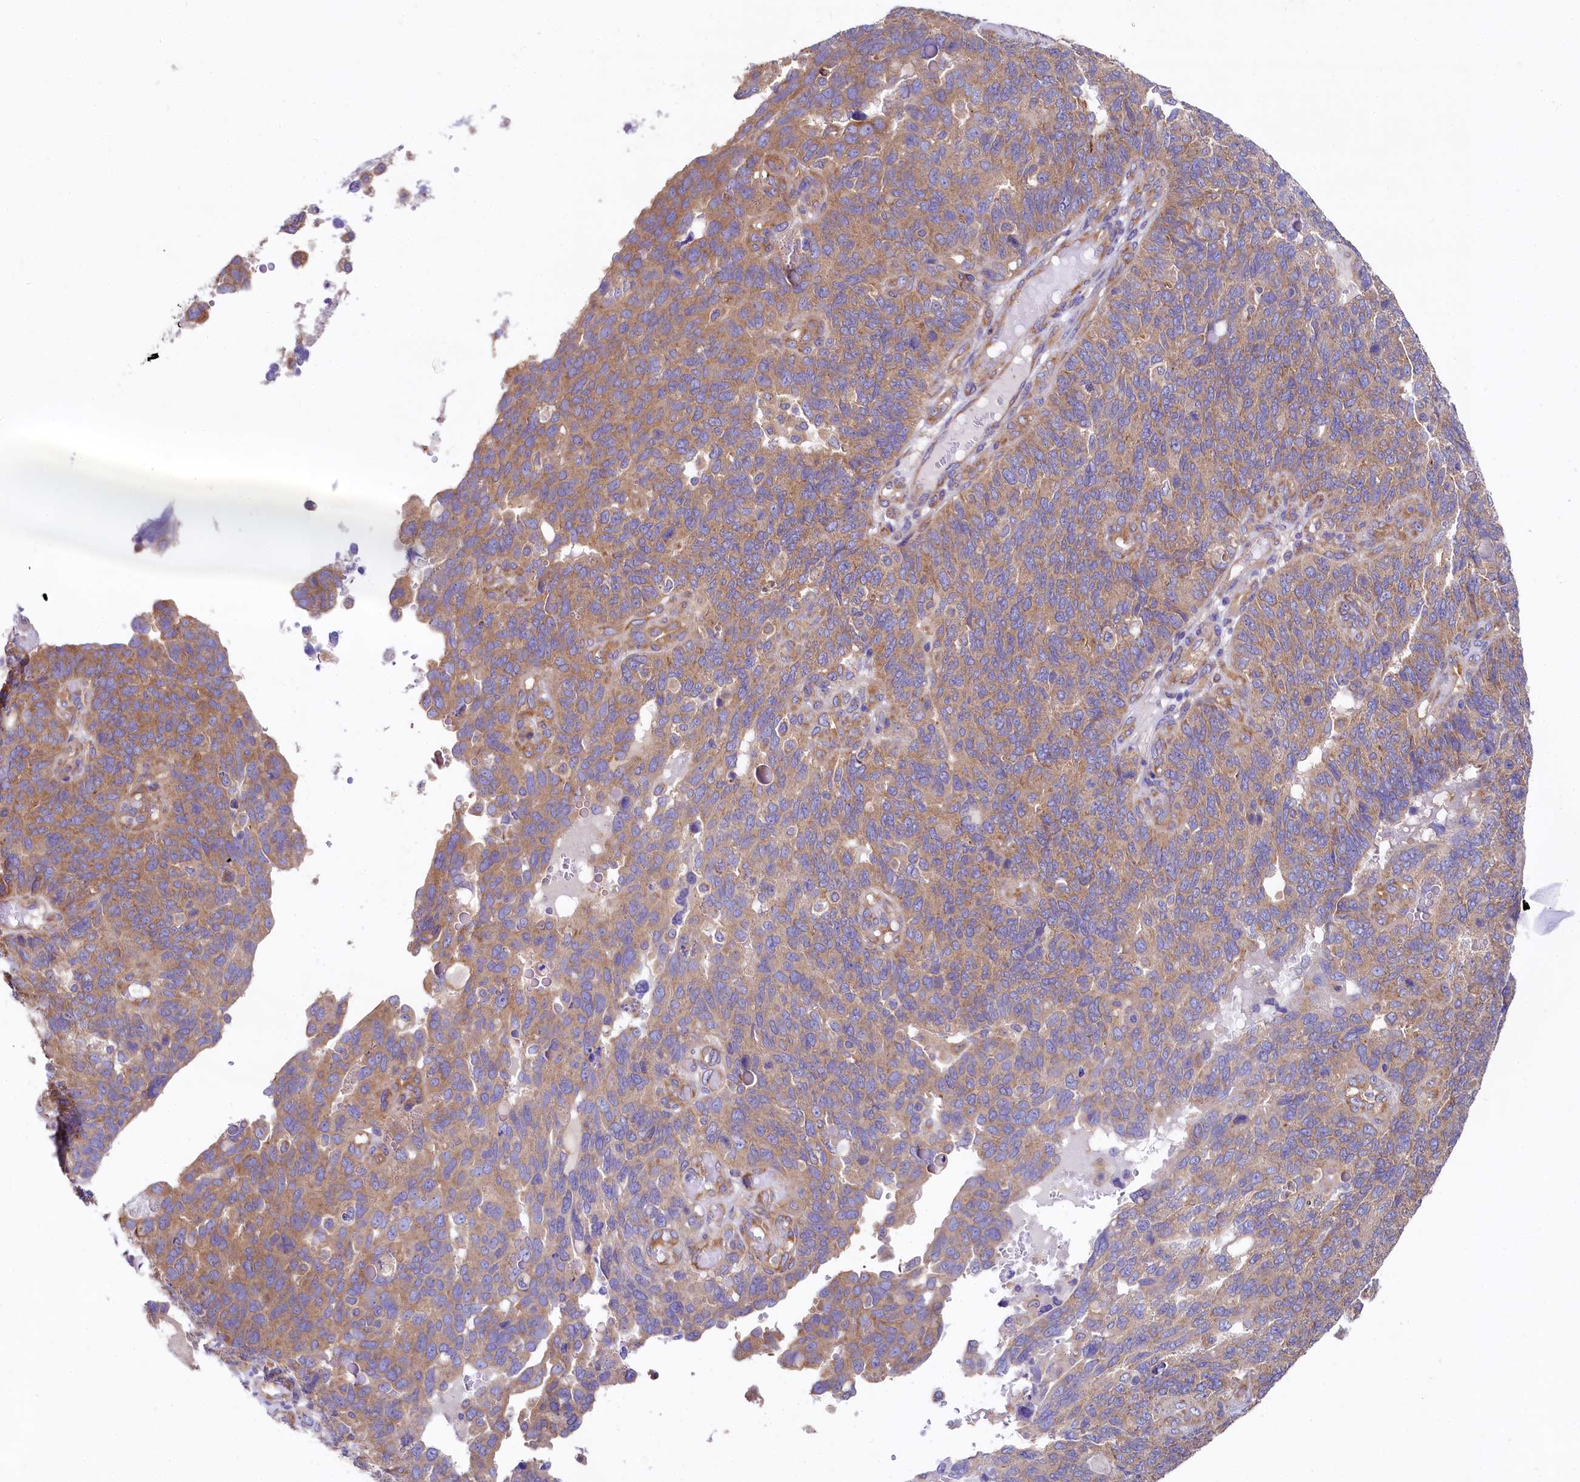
{"staining": {"intensity": "moderate", "quantity": ">75%", "location": "cytoplasmic/membranous"}, "tissue": "endometrial cancer", "cell_type": "Tumor cells", "image_type": "cancer", "snomed": [{"axis": "morphology", "description": "Adenocarcinoma, NOS"}, {"axis": "topography", "description": "Endometrium"}], "caption": "This is a micrograph of immunohistochemistry (IHC) staining of endometrial adenocarcinoma, which shows moderate staining in the cytoplasmic/membranous of tumor cells.", "gene": "QARS1", "patient": {"sex": "female", "age": 66}}